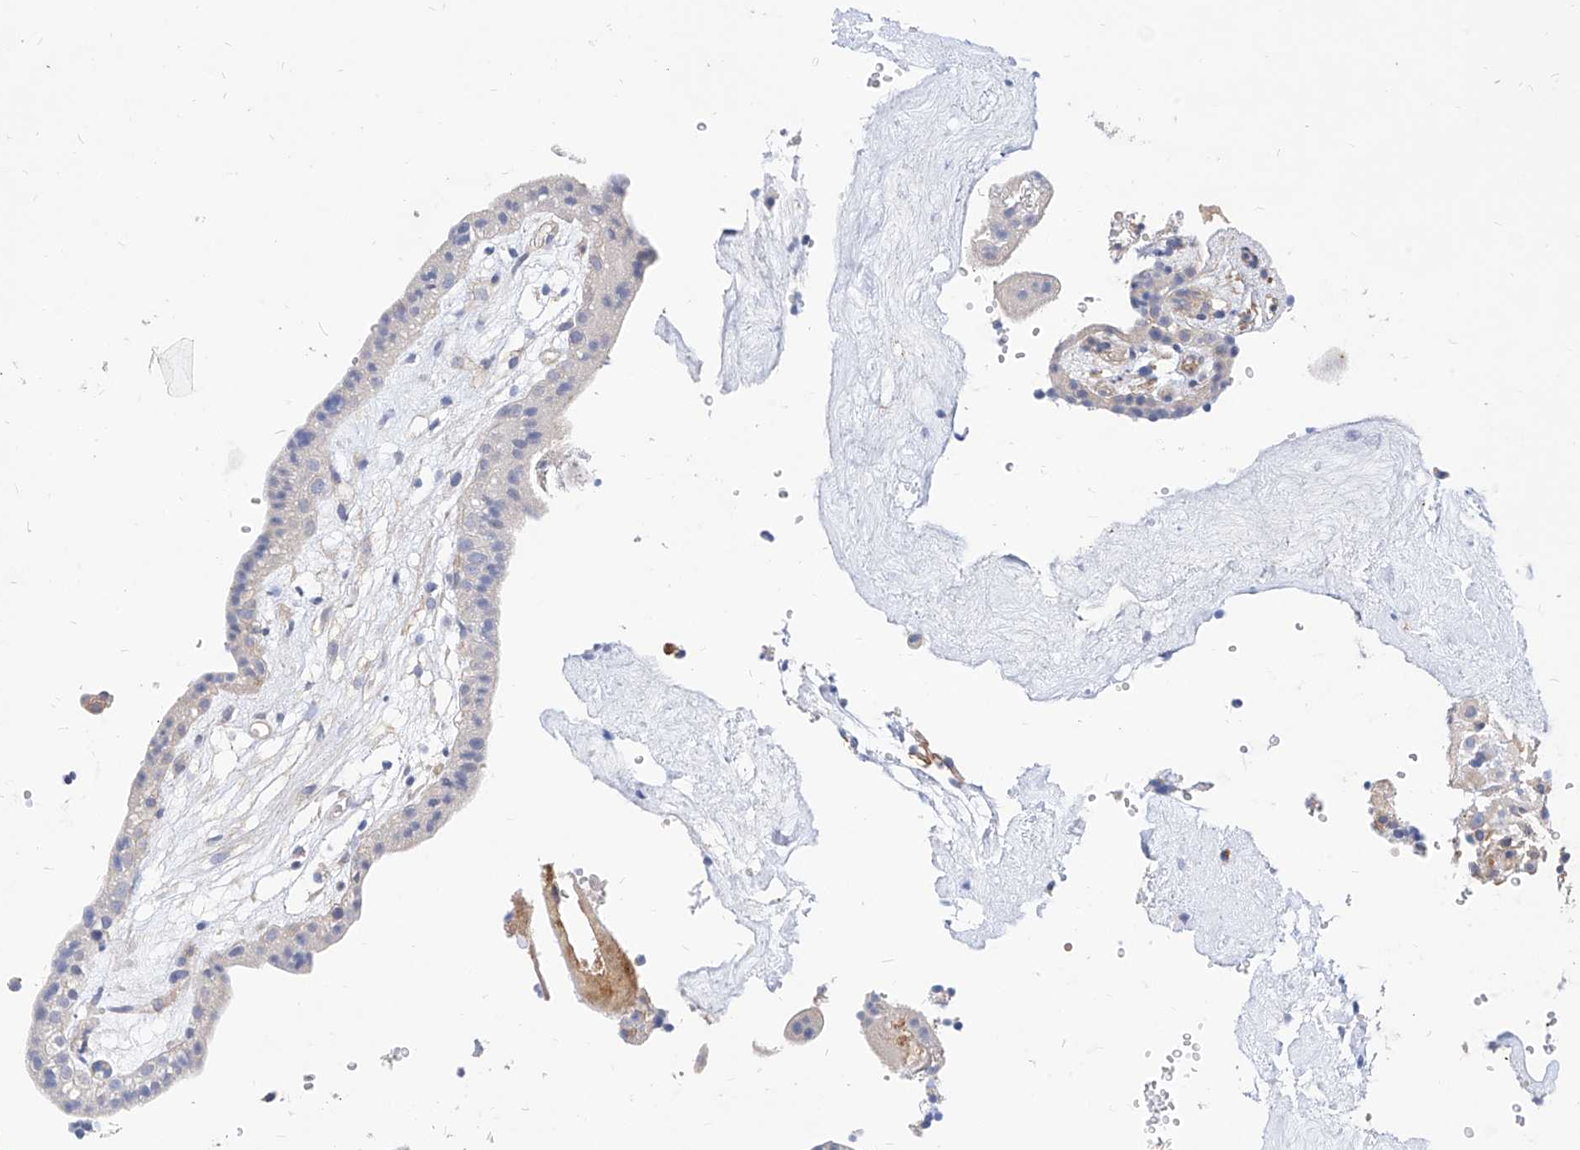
{"staining": {"intensity": "negative", "quantity": "none", "location": "none"}, "tissue": "placenta", "cell_type": "Trophoblastic cells", "image_type": "normal", "snomed": [{"axis": "morphology", "description": "Normal tissue, NOS"}, {"axis": "topography", "description": "Placenta"}], "caption": "High magnification brightfield microscopy of normal placenta stained with DAB (brown) and counterstained with hematoxylin (blue): trophoblastic cells show no significant staining.", "gene": "SCGB2A1", "patient": {"sex": "female", "age": 18}}